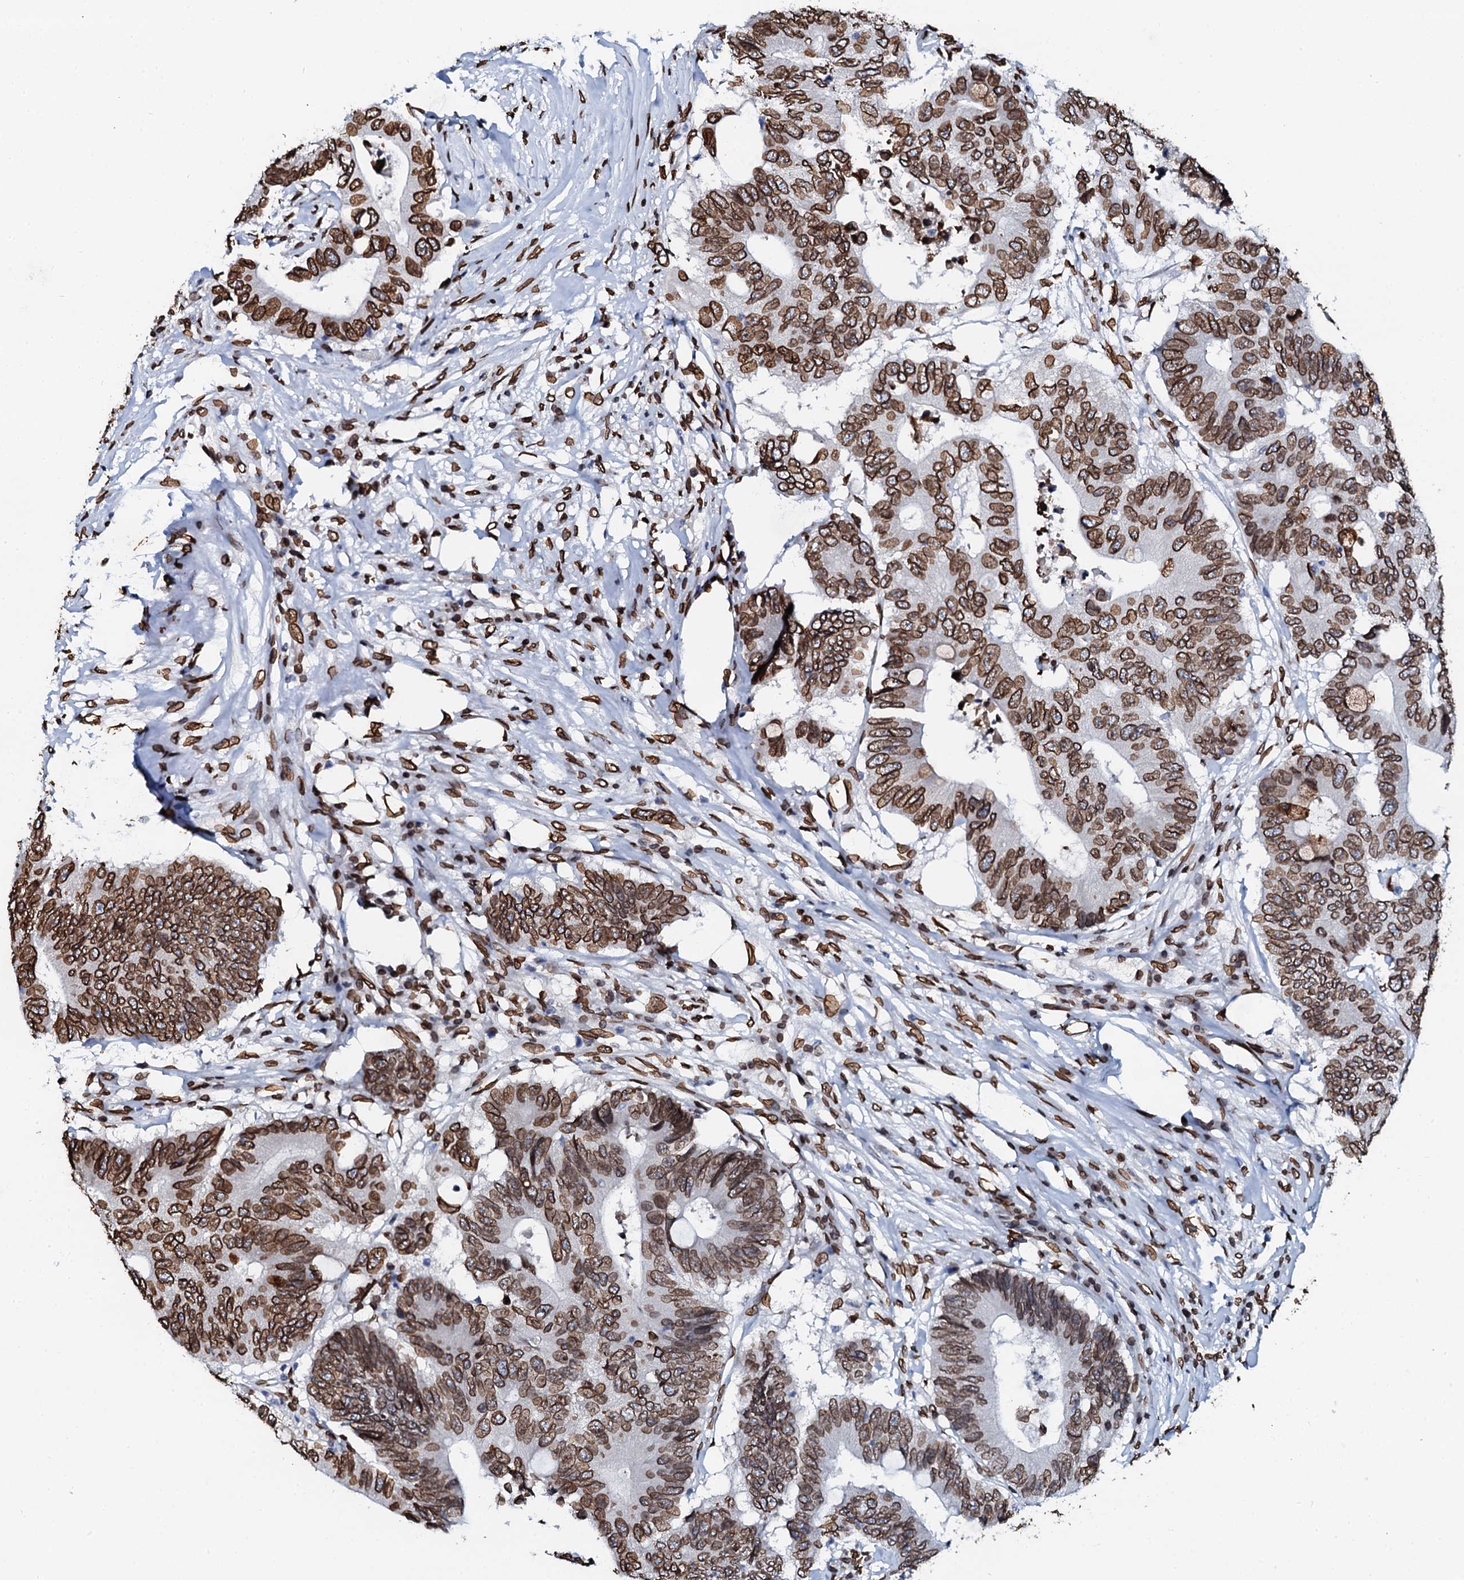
{"staining": {"intensity": "strong", "quantity": ">75%", "location": "cytoplasmic/membranous,nuclear"}, "tissue": "colorectal cancer", "cell_type": "Tumor cells", "image_type": "cancer", "snomed": [{"axis": "morphology", "description": "Adenocarcinoma, NOS"}, {"axis": "topography", "description": "Colon"}], "caption": "Brown immunohistochemical staining in adenocarcinoma (colorectal) displays strong cytoplasmic/membranous and nuclear staining in approximately >75% of tumor cells.", "gene": "KATNAL2", "patient": {"sex": "male", "age": 71}}